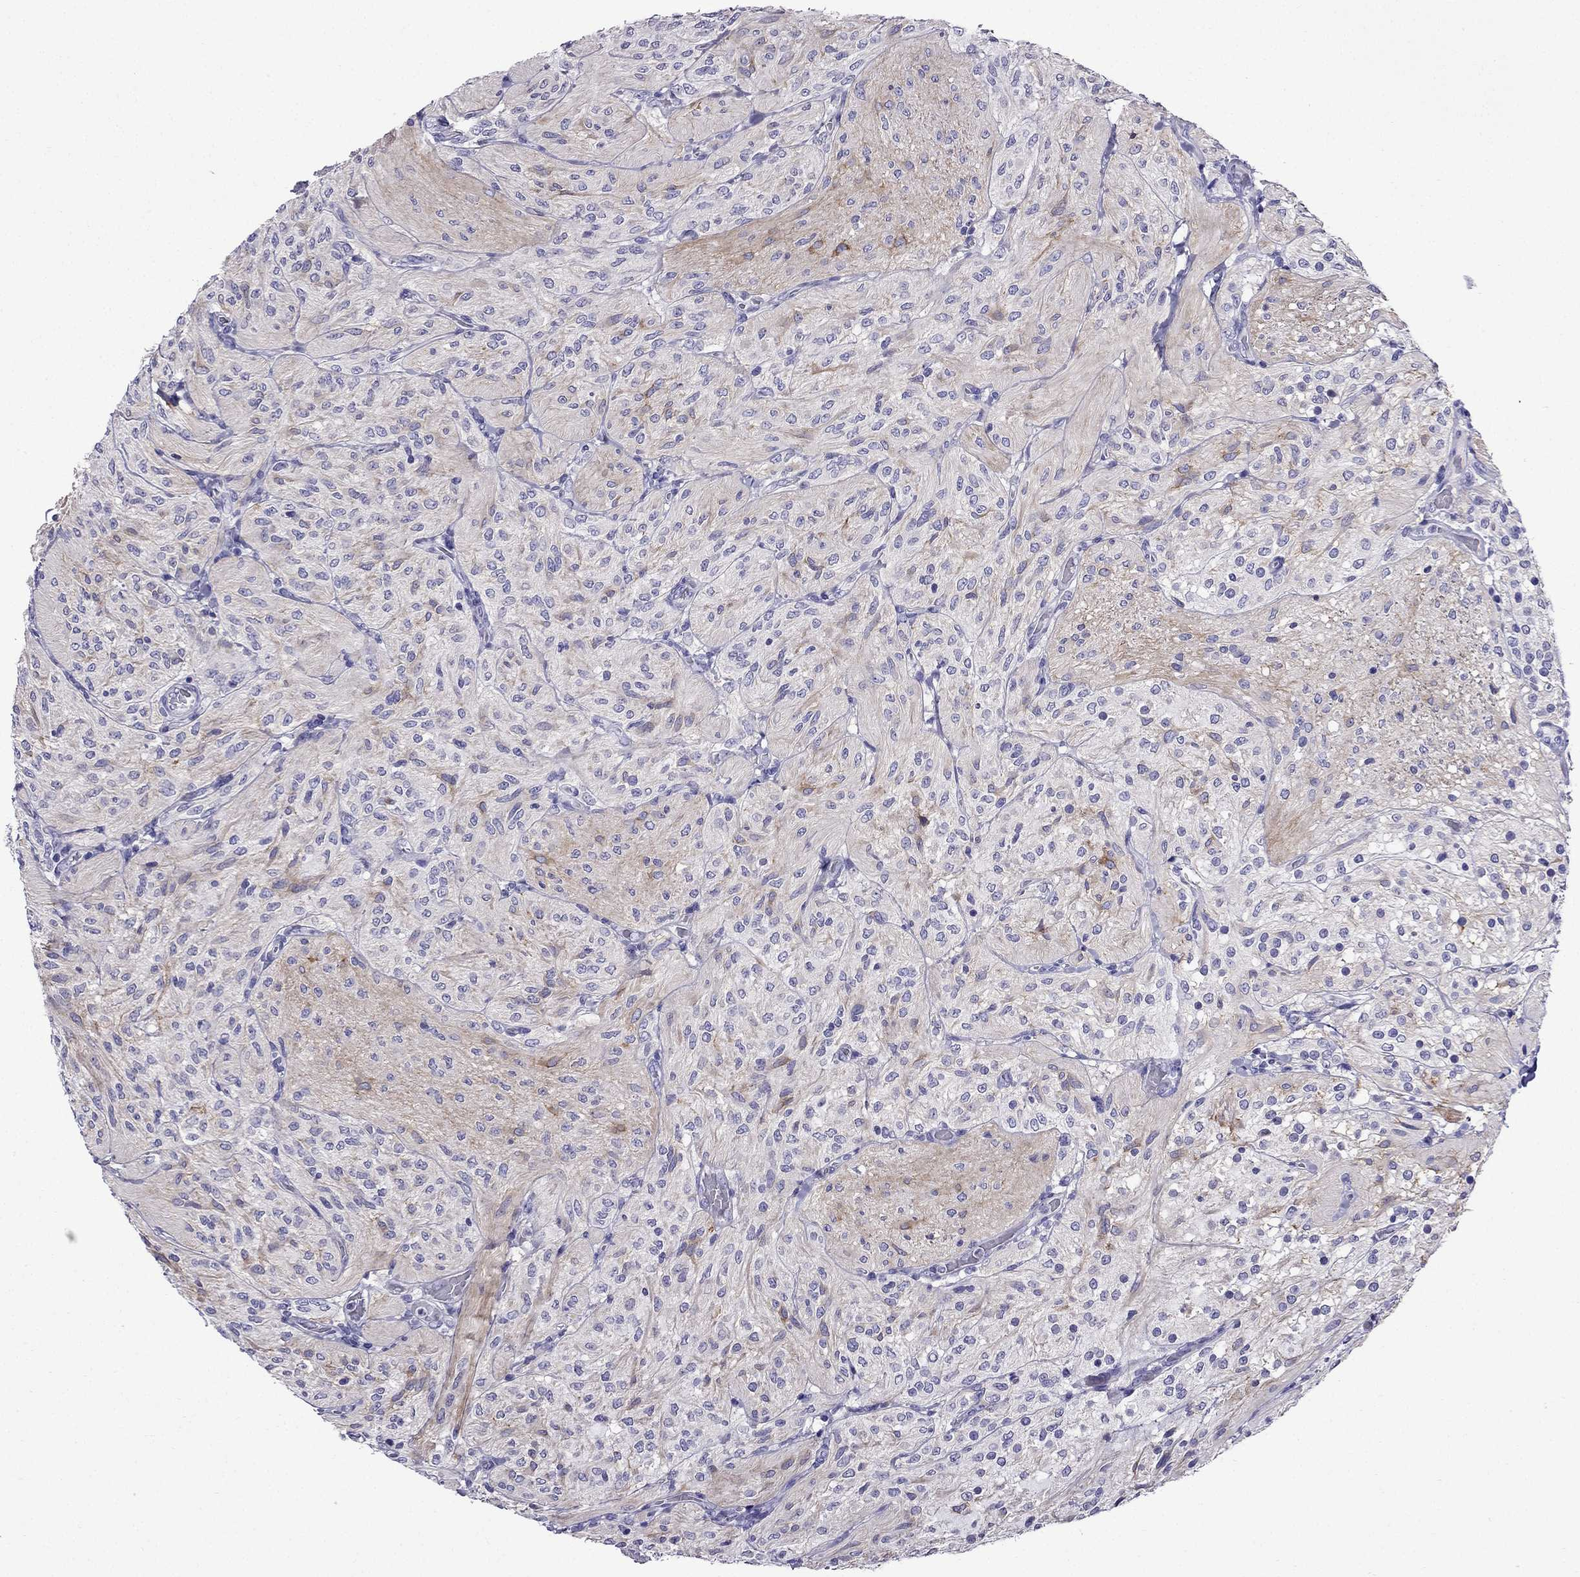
{"staining": {"intensity": "negative", "quantity": "none", "location": "none"}, "tissue": "glioma", "cell_type": "Tumor cells", "image_type": "cancer", "snomed": [{"axis": "morphology", "description": "Glioma, malignant, Low grade"}, {"axis": "topography", "description": "Brain"}], "caption": "This image is of malignant glioma (low-grade) stained with IHC to label a protein in brown with the nuclei are counter-stained blue. There is no expression in tumor cells.", "gene": "ERC2", "patient": {"sex": "male", "age": 3}}